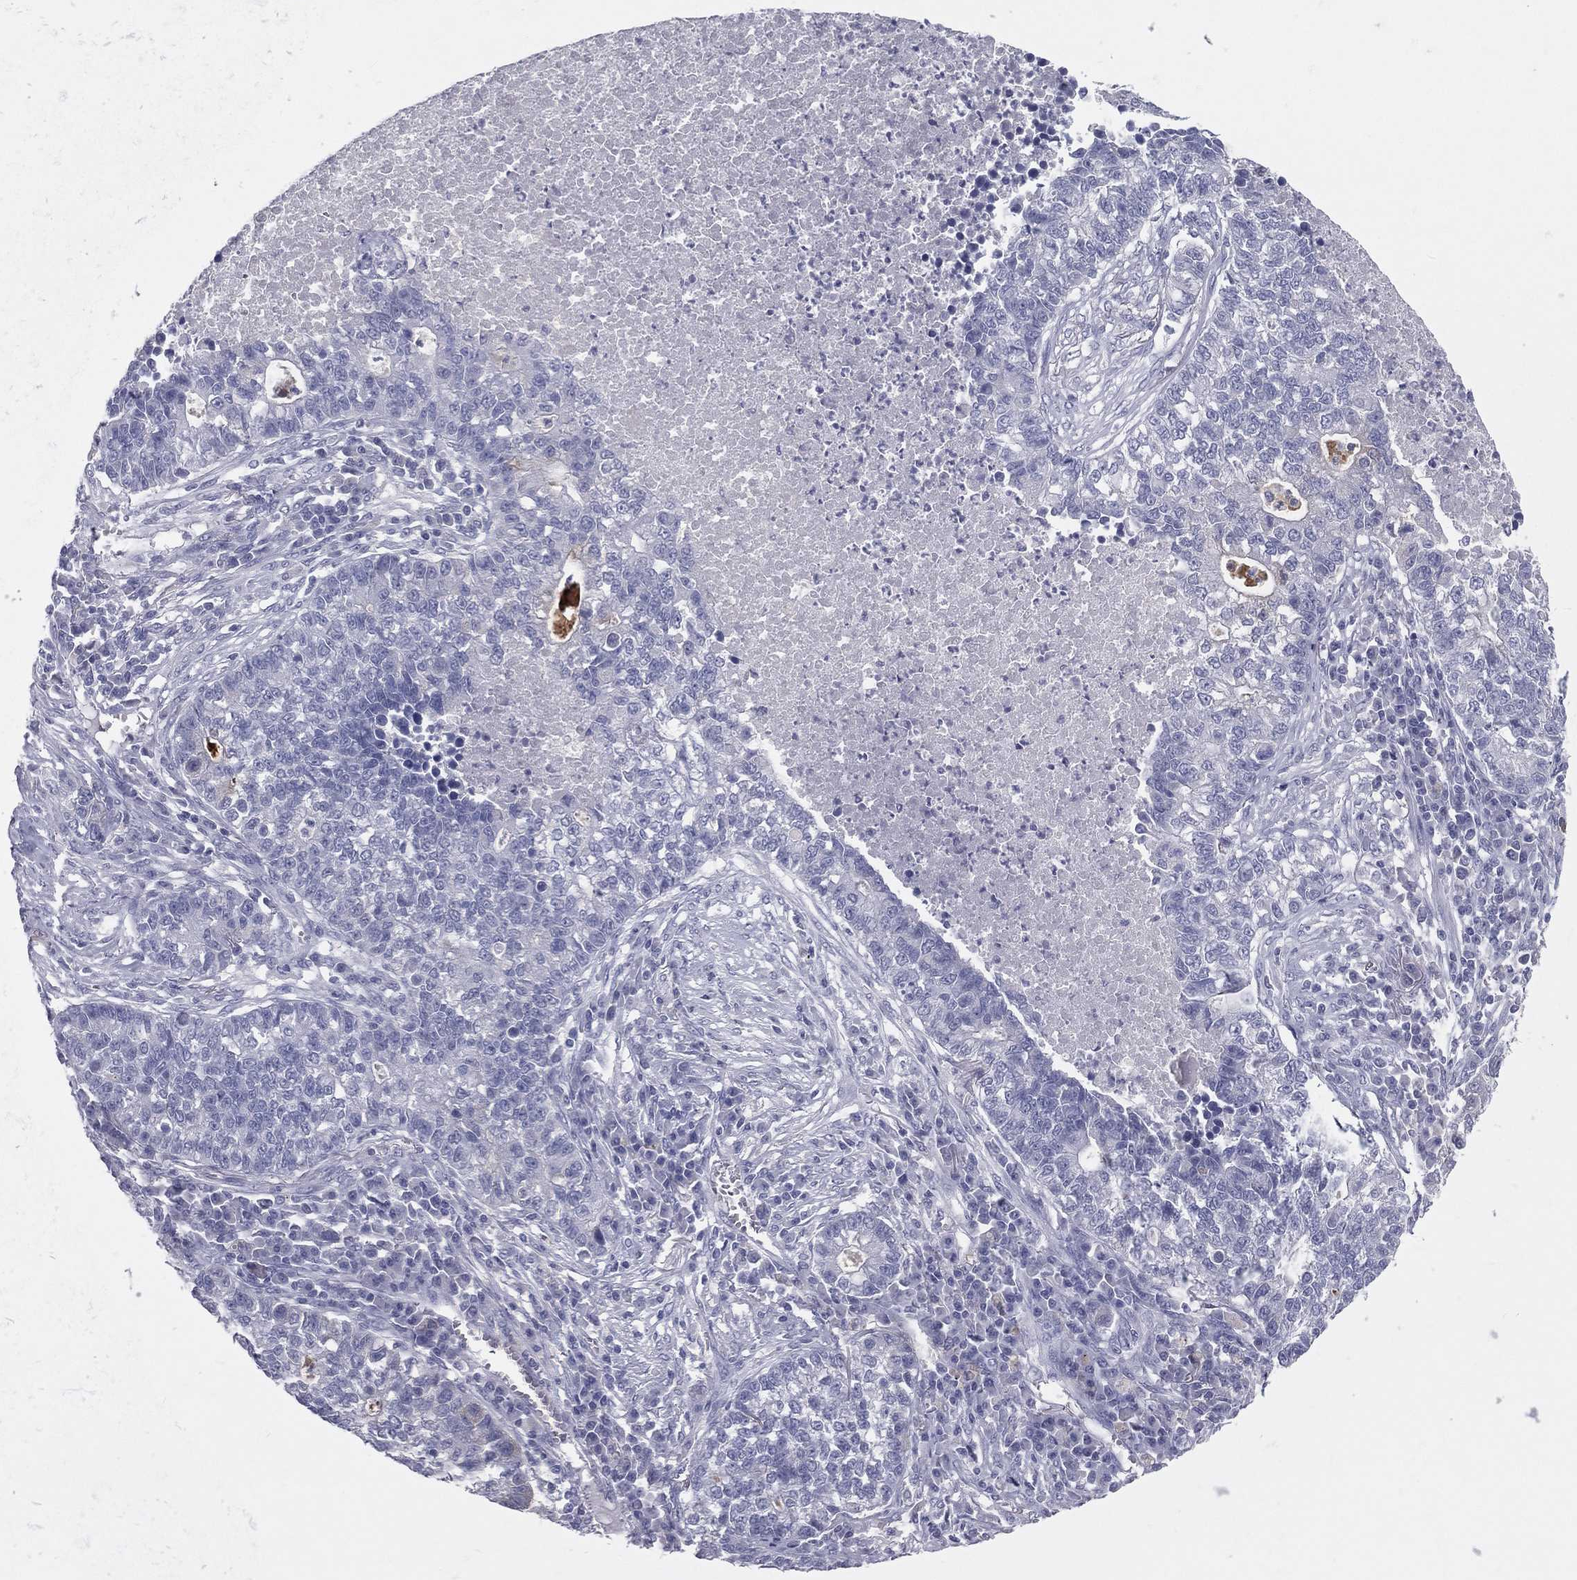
{"staining": {"intensity": "negative", "quantity": "none", "location": "none"}, "tissue": "lung cancer", "cell_type": "Tumor cells", "image_type": "cancer", "snomed": [{"axis": "morphology", "description": "Adenocarcinoma, NOS"}, {"axis": "topography", "description": "Lung"}], "caption": "Tumor cells are negative for protein expression in human lung adenocarcinoma.", "gene": "TFPI2", "patient": {"sex": "male", "age": 57}}